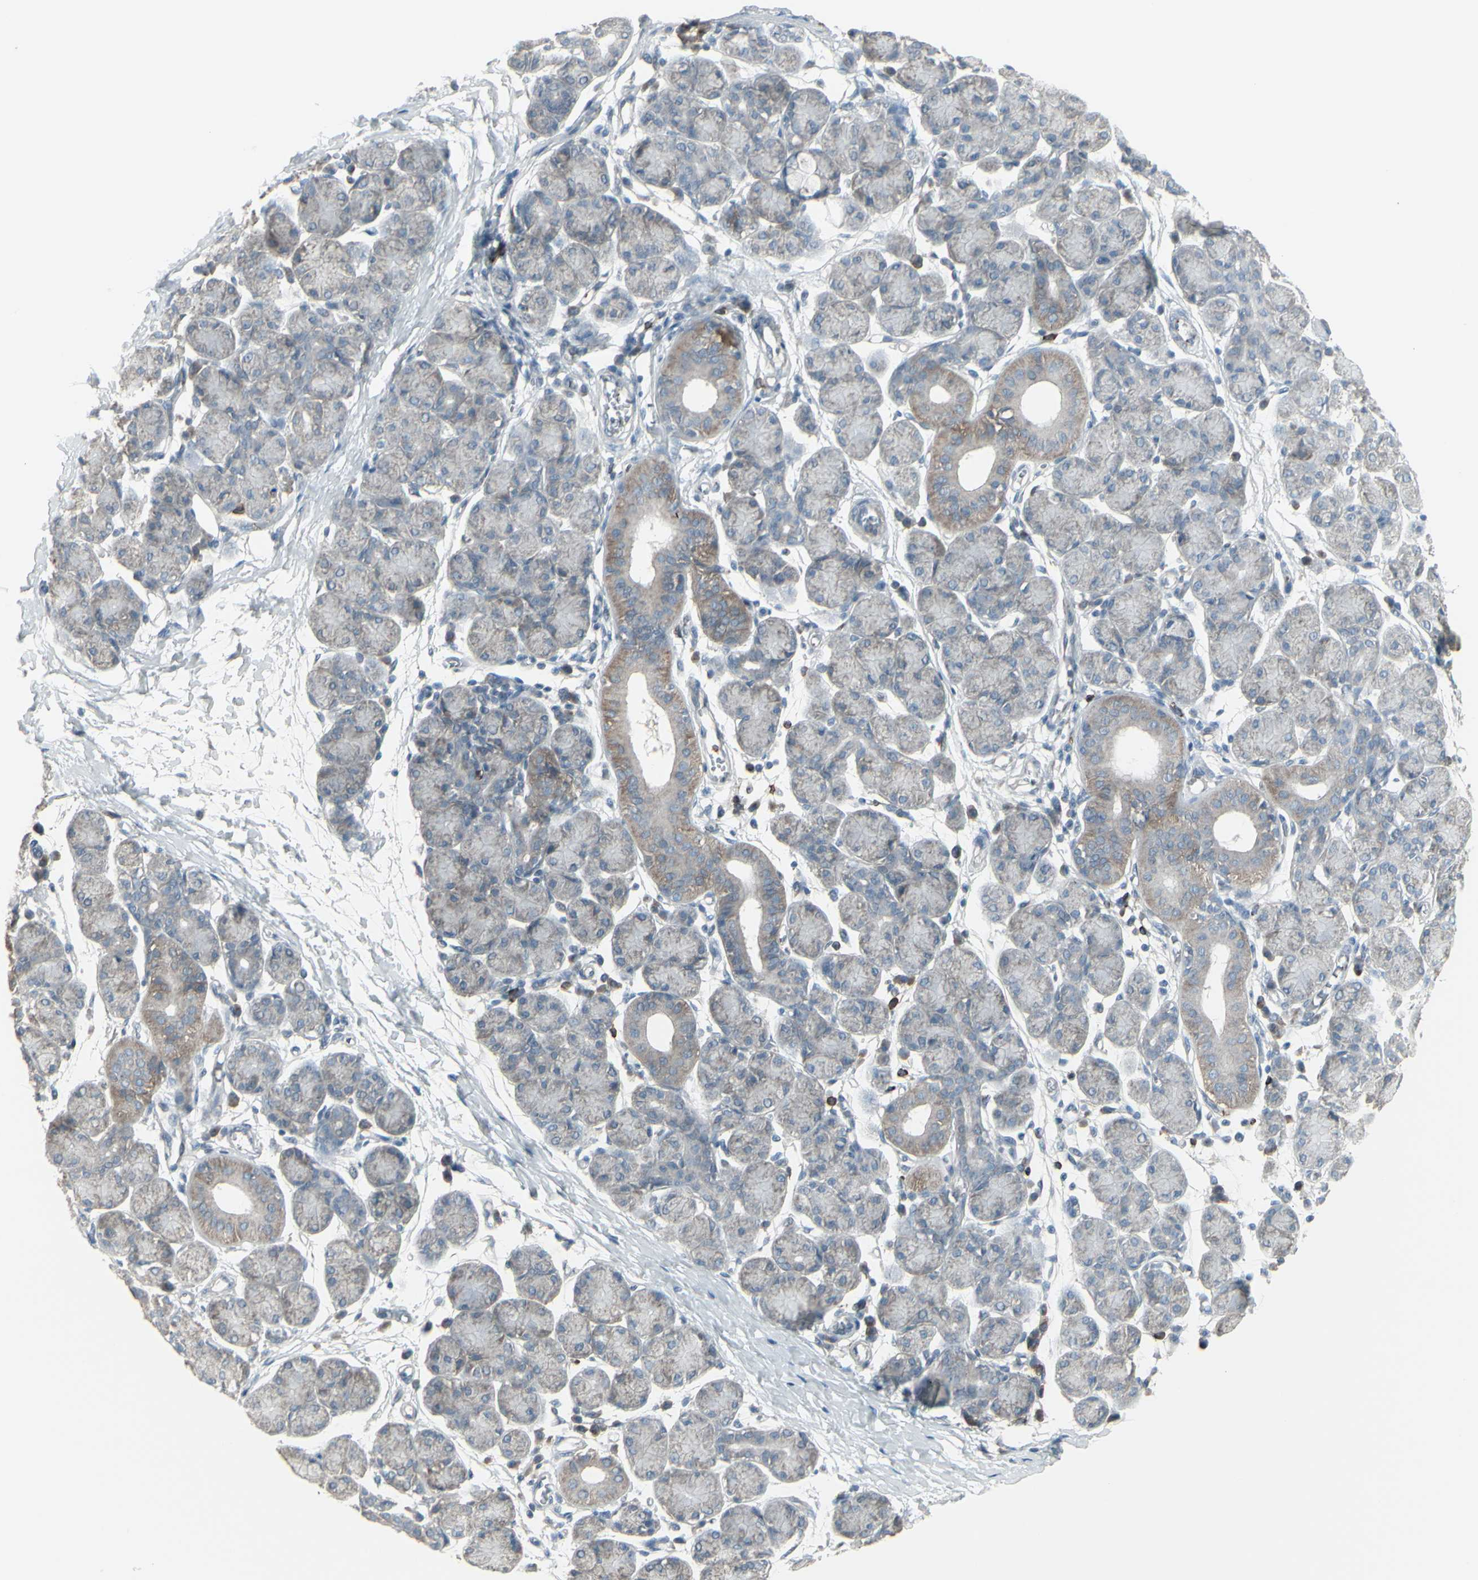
{"staining": {"intensity": "weak", "quantity": "25%-75%", "location": "cytoplasmic/membranous"}, "tissue": "salivary gland", "cell_type": "Glandular cells", "image_type": "normal", "snomed": [{"axis": "morphology", "description": "Normal tissue, NOS"}, {"axis": "morphology", "description": "Inflammation, NOS"}, {"axis": "topography", "description": "Lymph node"}, {"axis": "topography", "description": "Salivary gland"}], "caption": "Salivary gland stained with DAB IHC shows low levels of weak cytoplasmic/membranous staining in approximately 25%-75% of glandular cells.", "gene": "CD79B", "patient": {"sex": "male", "age": 3}}